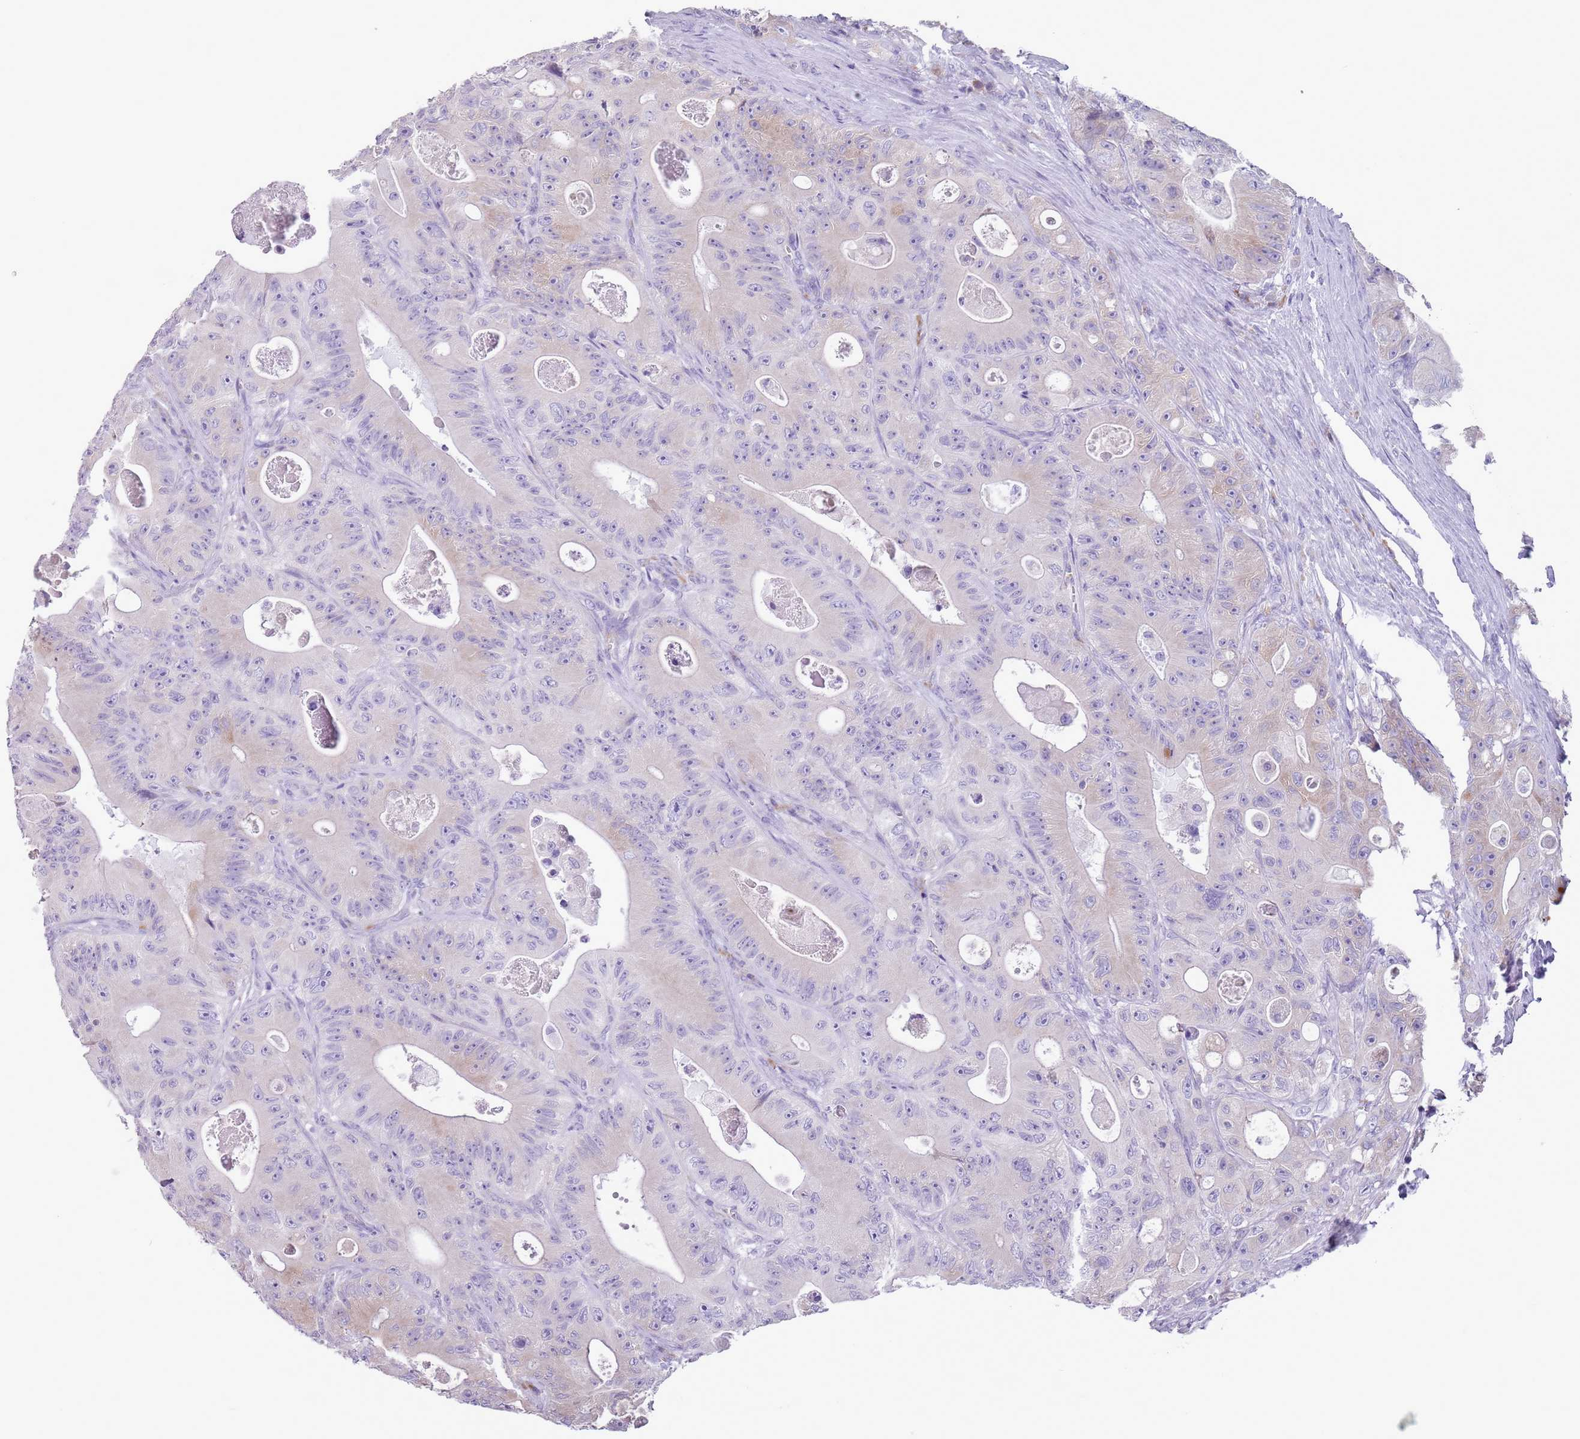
{"staining": {"intensity": "negative", "quantity": "none", "location": "none"}, "tissue": "colorectal cancer", "cell_type": "Tumor cells", "image_type": "cancer", "snomed": [{"axis": "morphology", "description": "Adenocarcinoma, NOS"}, {"axis": "topography", "description": "Colon"}], "caption": "There is no significant staining in tumor cells of colorectal adenocarcinoma.", "gene": "HYOU1", "patient": {"sex": "female", "age": 46}}